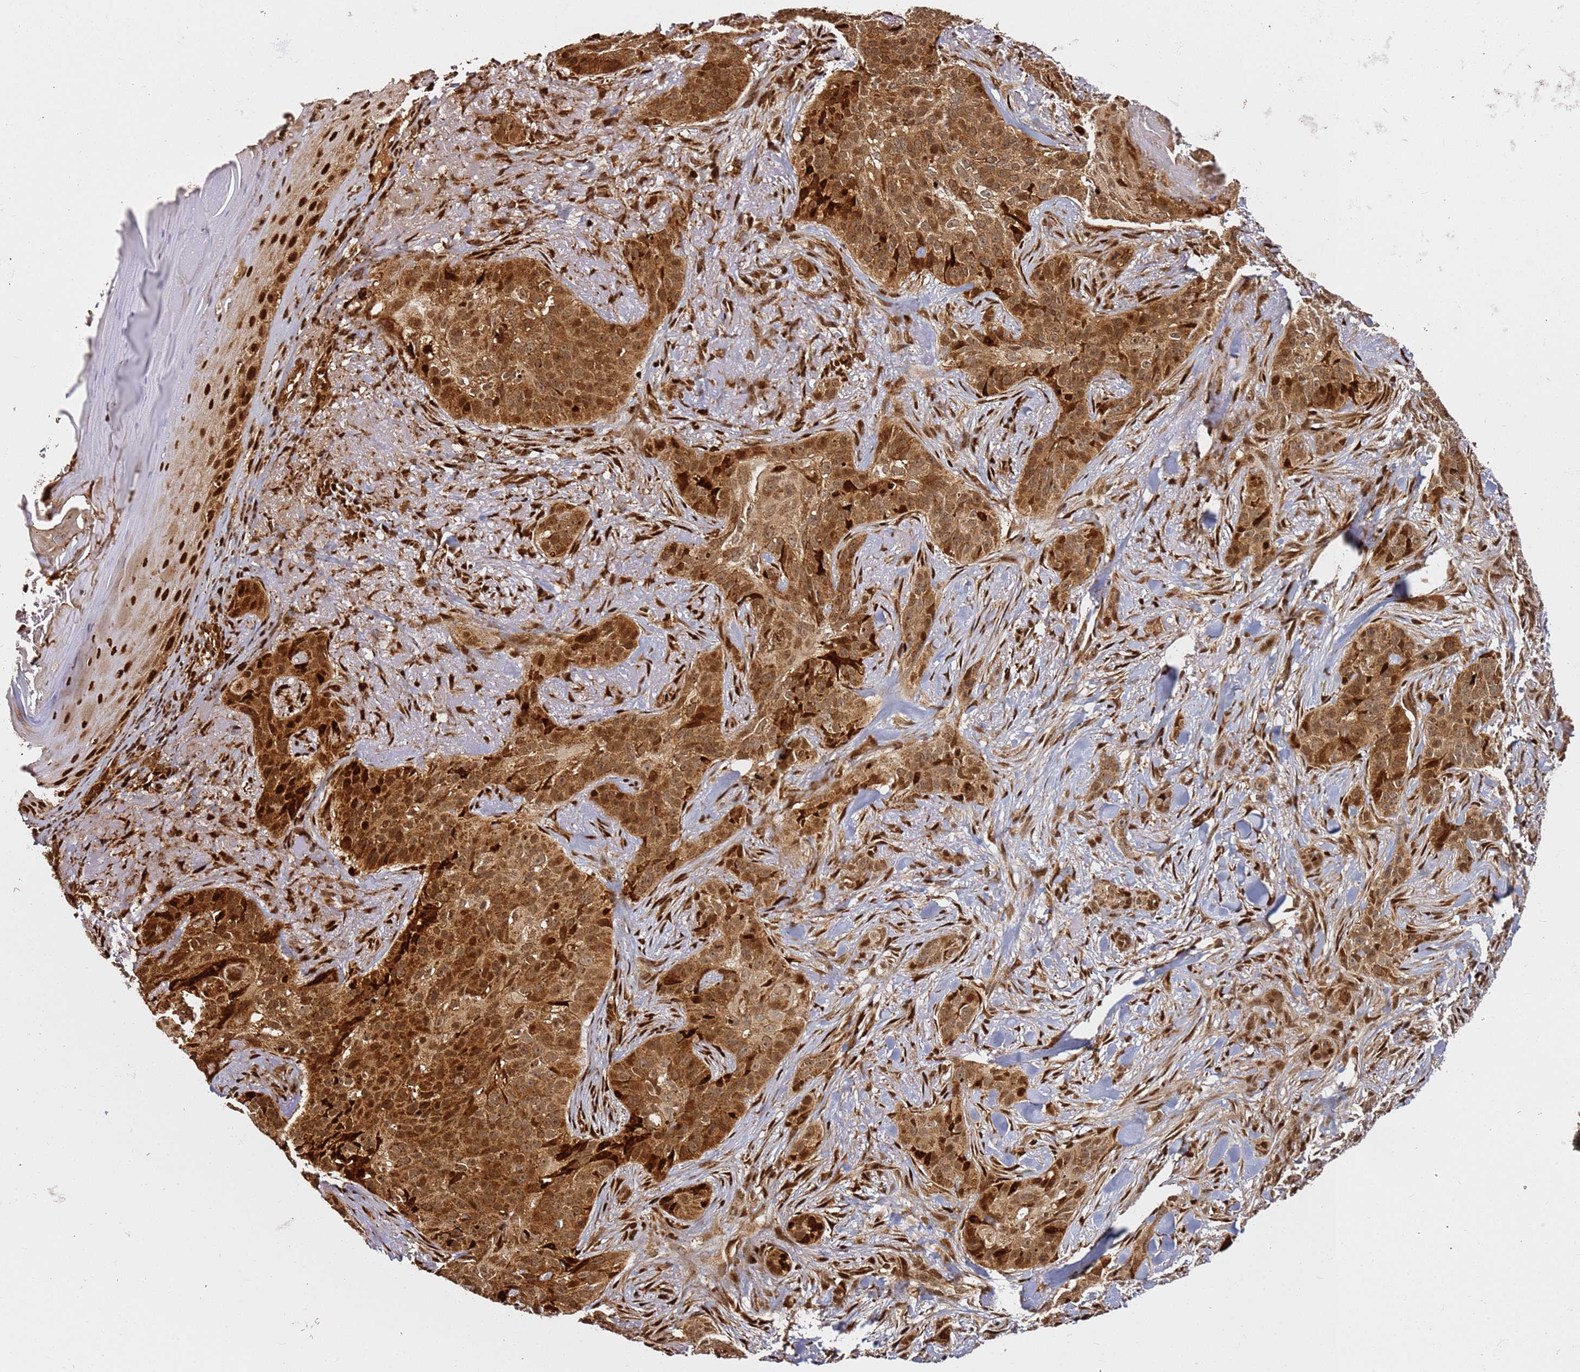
{"staining": {"intensity": "strong", "quantity": ">75%", "location": "cytoplasmic/membranous,nuclear"}, "tissue": "skin cancer", "cell_type": "Tumor cells", "image_type": "cancer", "snomed": [{"axis": "morphology", "description": "Basal cell carcinoma"}, {"axis": "topography", "description": "Skin"}], "caption": "Tumor cells demonstrate strong cytoplasmic/membranous and nuclear positivity in approximately >75% of cells in basal cell carcinoma (skin).", "gene": "SMOX", "patient": {"sex": "female", "age": 92}}